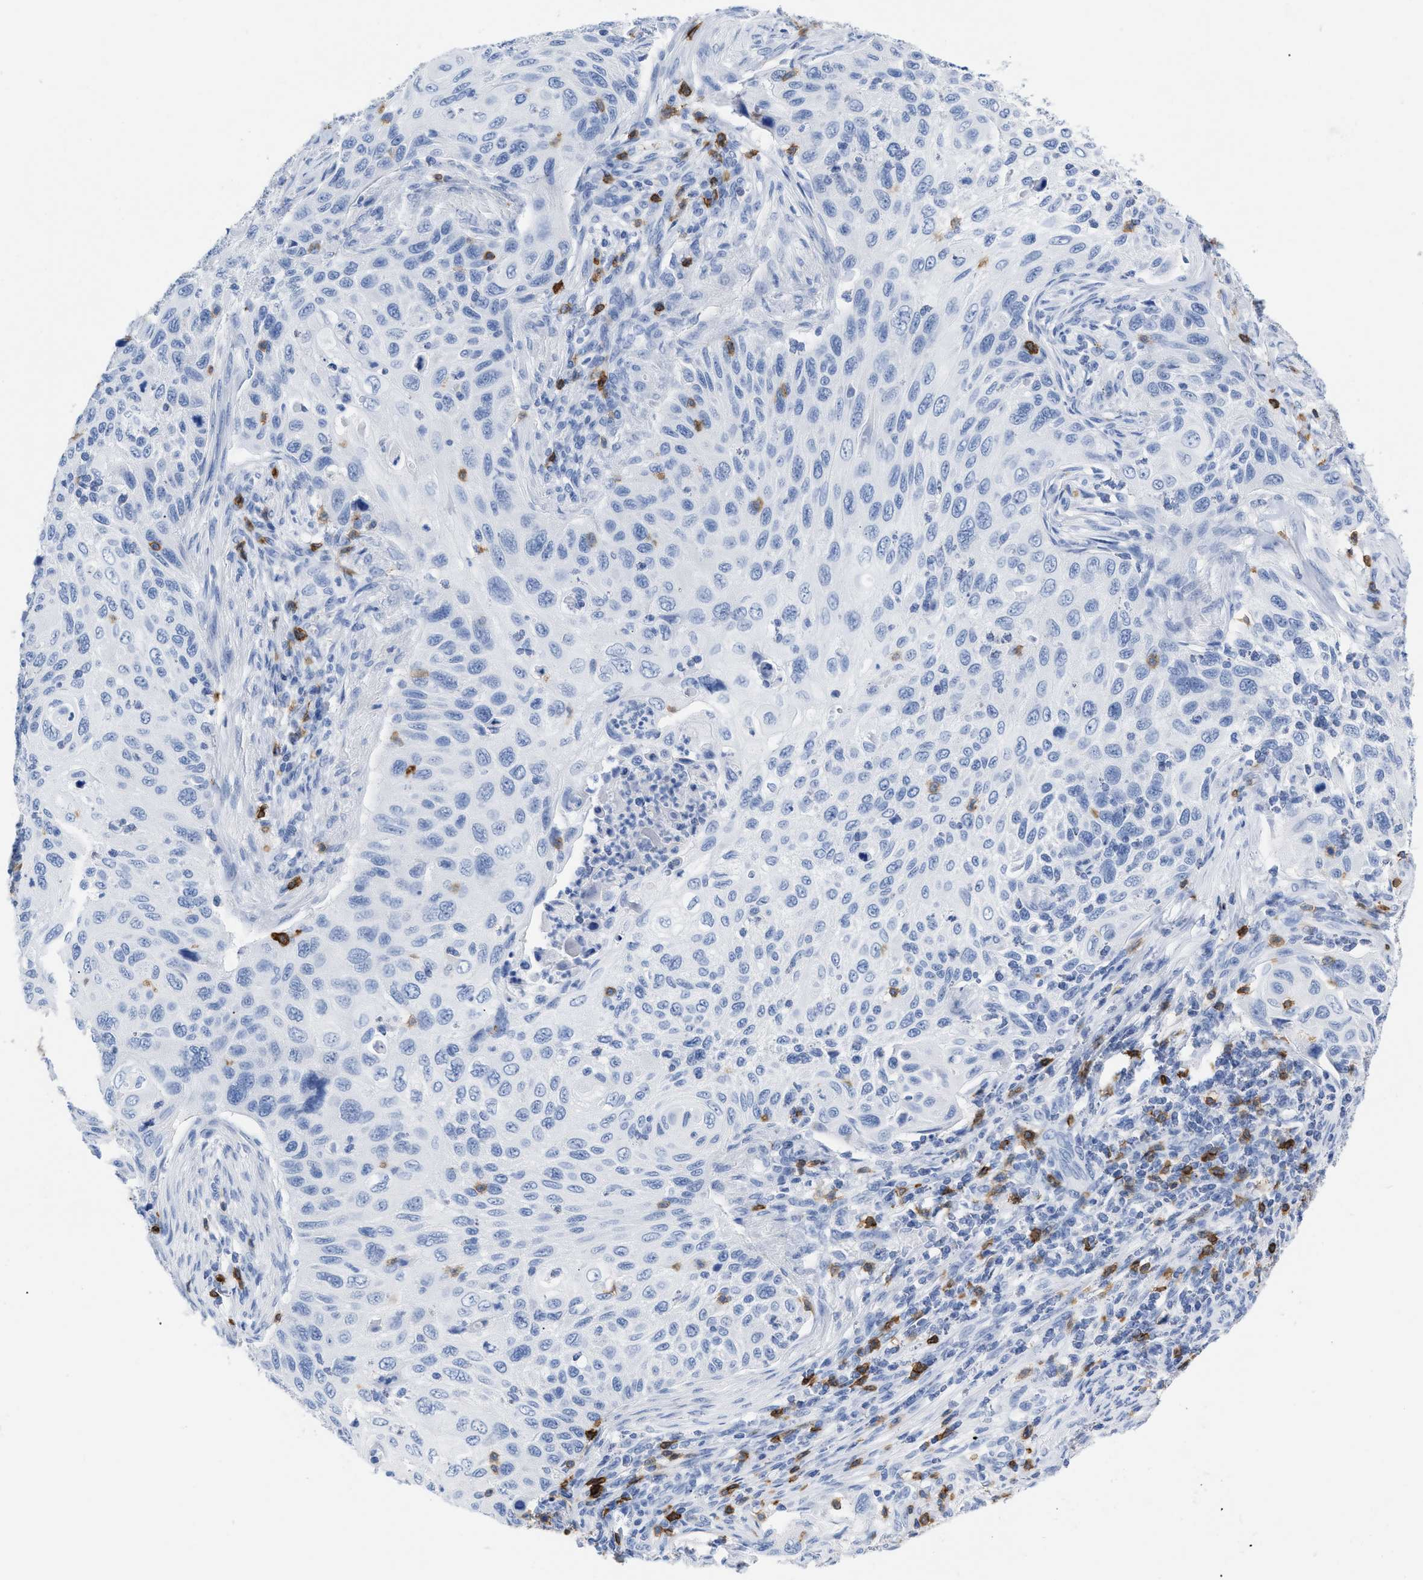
{"staining": {"intensity": "negative", "quantity": "none", "location": "none"}, "tissue": "cervical cancer", "cell_type": "Tumor cells", "image_type": "cancer", "snomed": [{"axis": "morphology", "description": "Squamous cell carcinoma, NOS"}, {"axis": "topography", "description": "Cervix"}], "caption": "High power microscopy photomicrograph of an immunohistochemistry histopathology image of squamous cell carcinoma (cervical), revealing no significant positivity in tumor cells. Nuclei are stained in blue.", "gene": "CD5", "patient": {"sex": "female", "age": 70}}